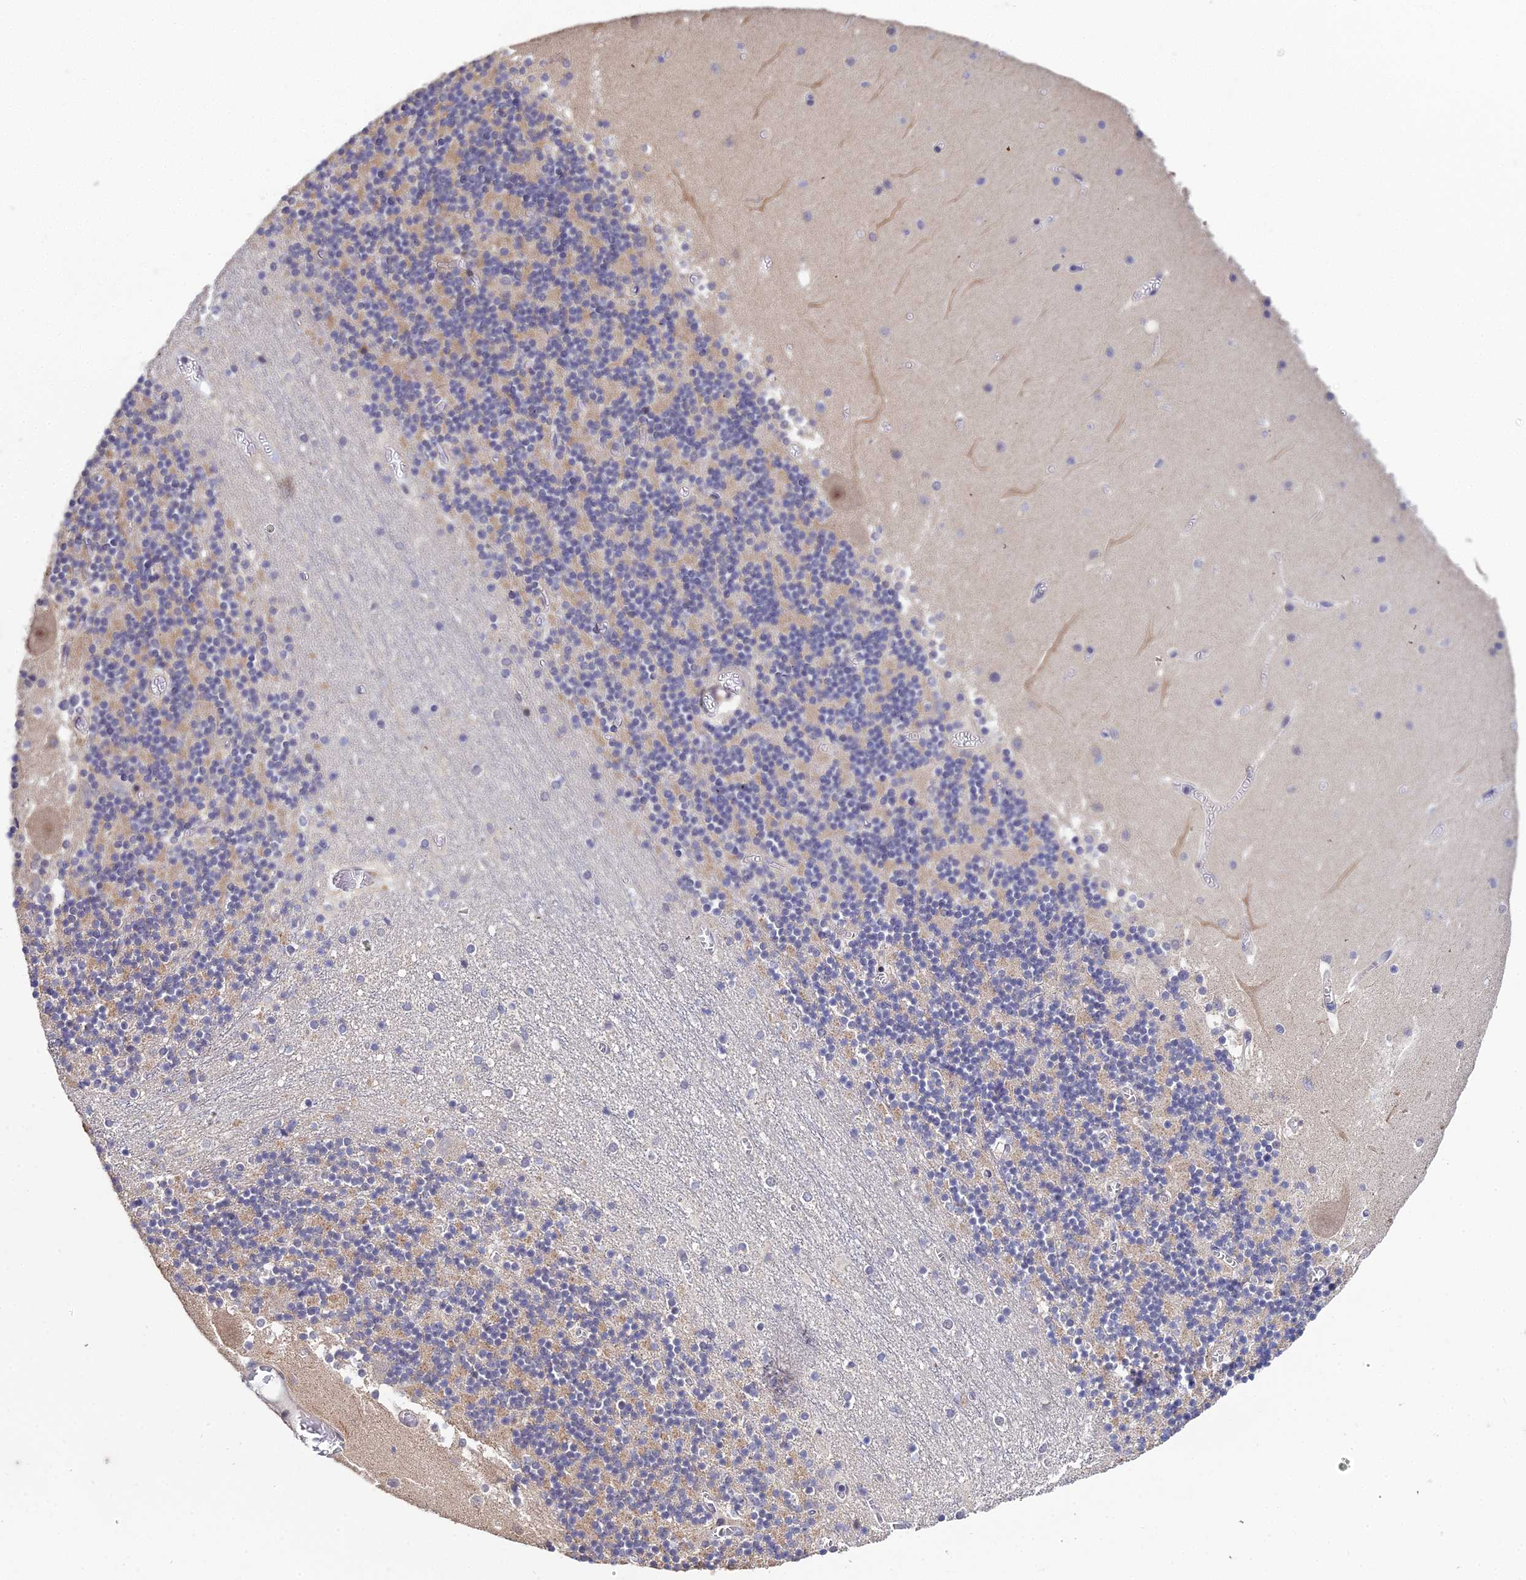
{"staining": {"intensity": "moderate", "quantity": "25%-75%", "location": "cytoplasmic/membranous"}, "tissue": "cerebellum", "cell_type": "Cells in granular layer", "image_type": "normal", "snomed": [{"axis": "morphology", "description": "Normal tissue, NOS"}, {"axis": "topography", "description": "Cerebellum"}], "caption": "This micrograph reveals IHC staining of unremarkable human cerebellum, with medium moderate cytoplasmic/membranous expression in about 25%-75% of cells in granular layer.", "gene": "BIVM", "patient": {"sex": "female", "age": 28}}